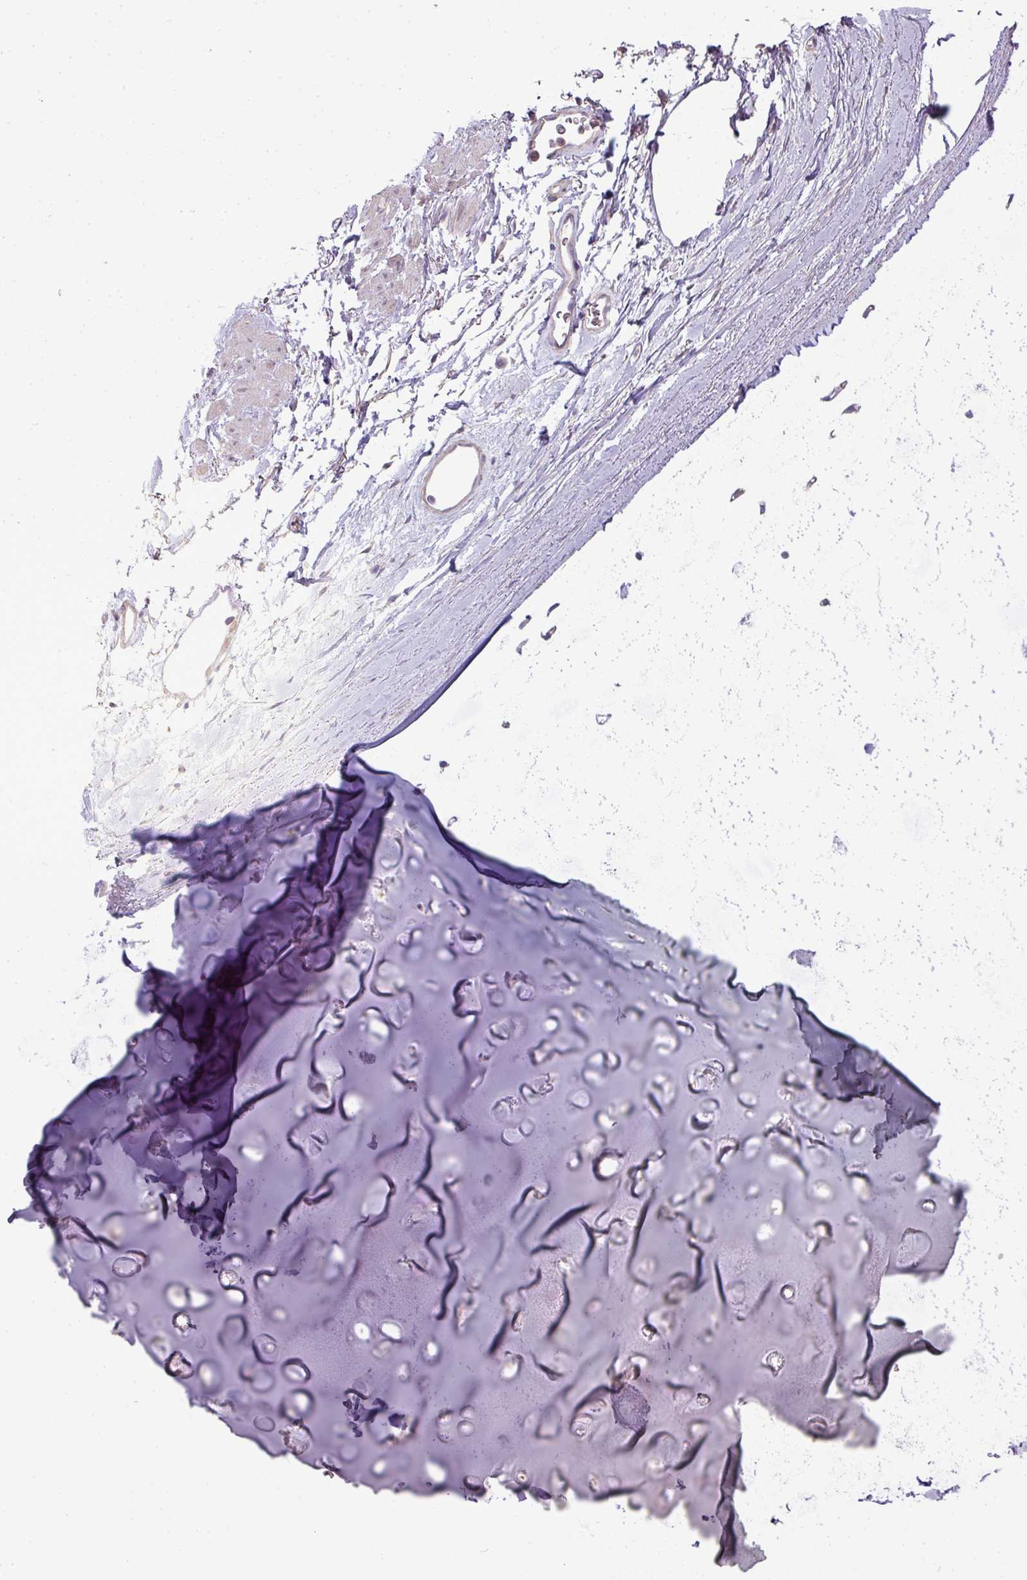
{"staining": {"intensity": "negative", "quantity": "none", "location": "none"}, "tissue": "adipose tissue", "cell_type": "Adipocytes", "image_type": "normal", "snomed": [{"axis": "morphology", "description": "Normal tissue, NOS"}, {"axis": "topography", "description": "Lymph node"}, {"axis": "topography", "description": "Cartilage tissue"}, {"axis": "topography", "description": "Bronchus"}], "caption": "IHC photomicrograph of unremarkable human adipose tissue stained for a protein (brown), which shows no expression in adipocytes. (DAB immunohistochemistry (IHC) visualized using brightfield microscopy, high magnification).", "gene": "LY9", "patient": {"sex": "female", "age": 70}}